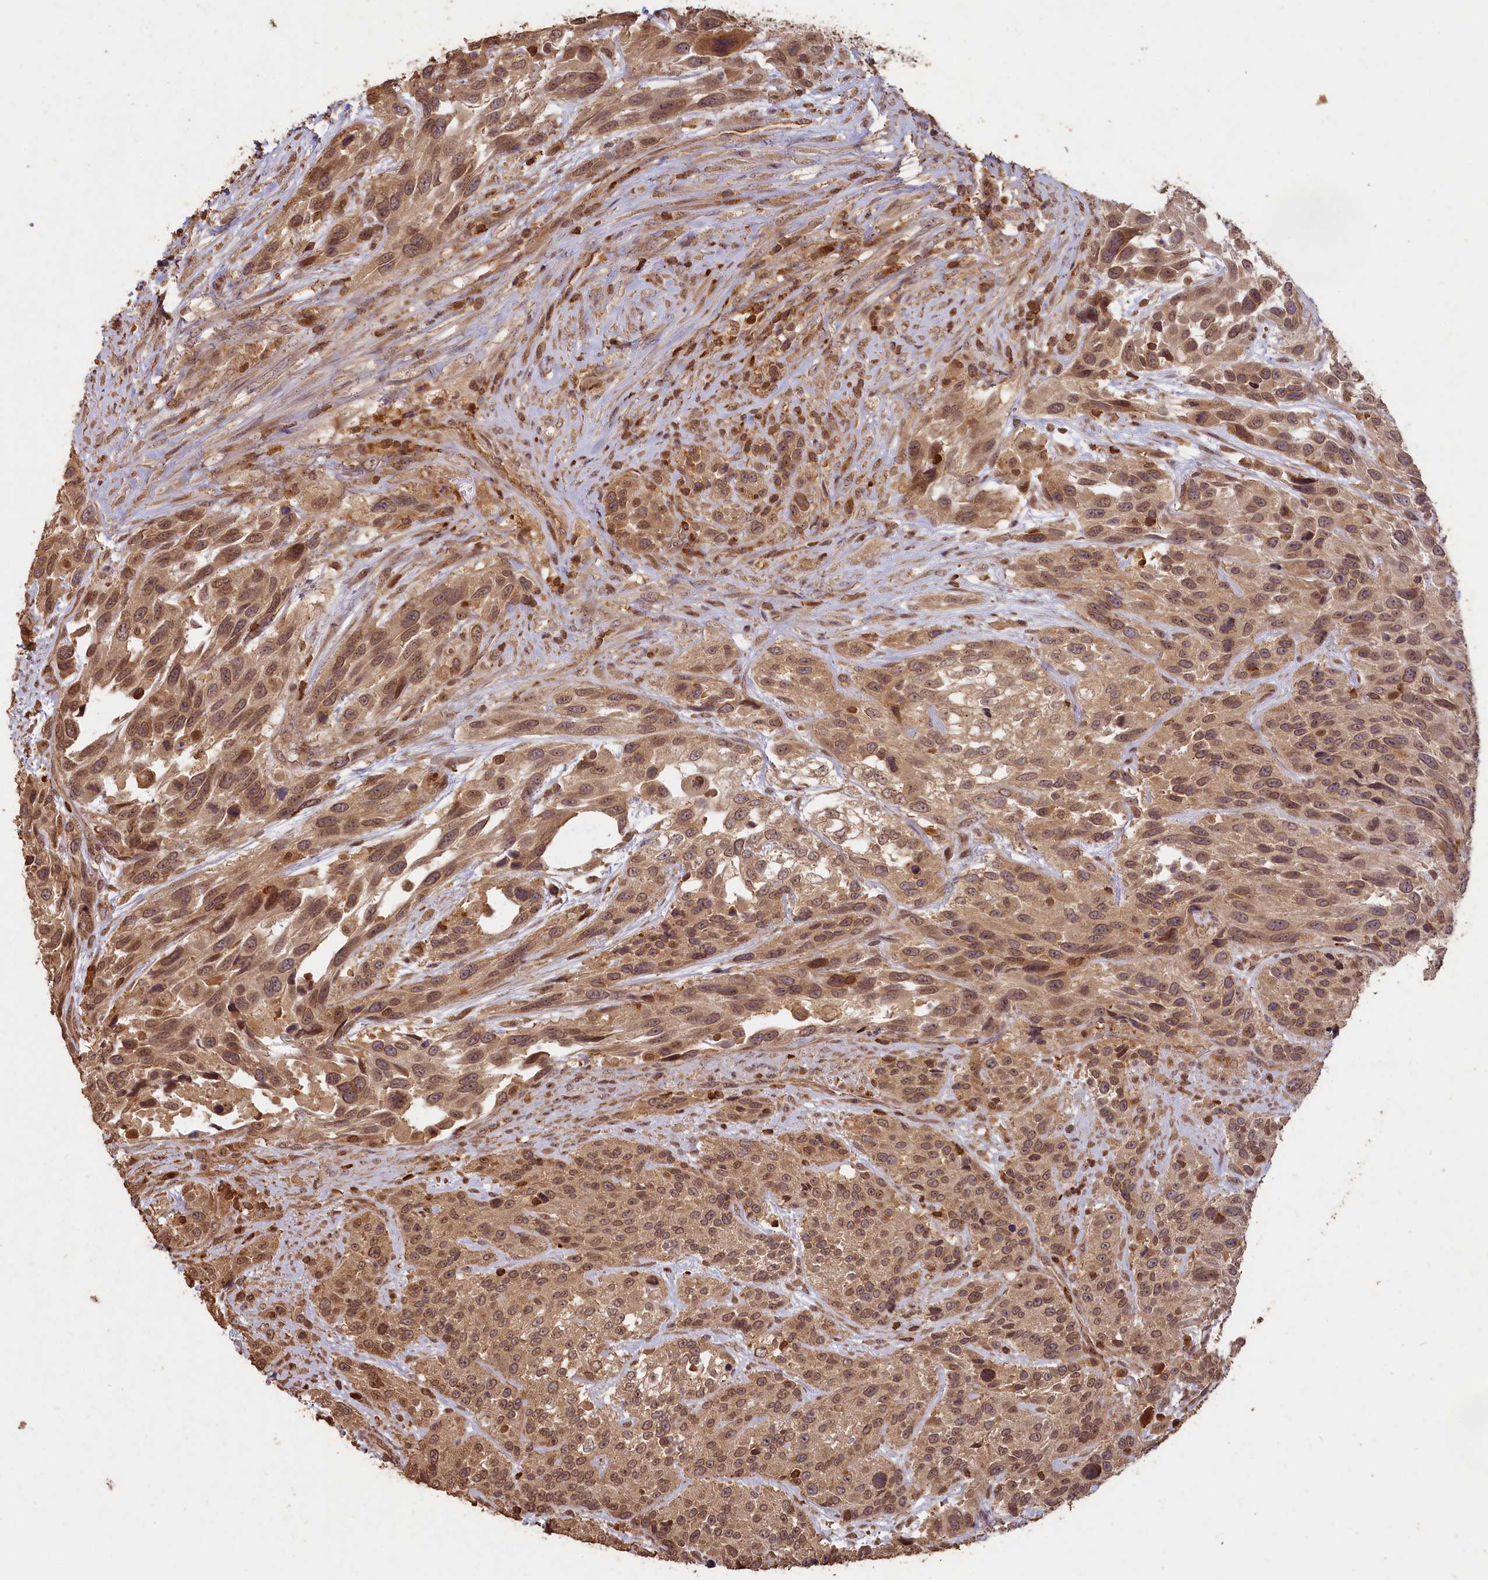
{"staining": {"intensity": "moderate", "quantity": ">75%", "location": "cytoplasmic/membranous,nuclear"}, "tissue": "urothelial cancer", "cell_type": "Tumor cells", "image_type": "cancer", "snomed": [{"axis": "morphology", "description": "Urothelial carcinoma, High grade"}, {"axis": "topography", "description": "Urinary bladder"}], "caption": "Protein expression analysis of urothelial carcinoma (high-grade) exhibits moderate cytoplasmic/membranous and nuclear expression in approximately >75% of tumor cells.", "gene": "MADD", "patient": {"sex": "female", "age": 70}}